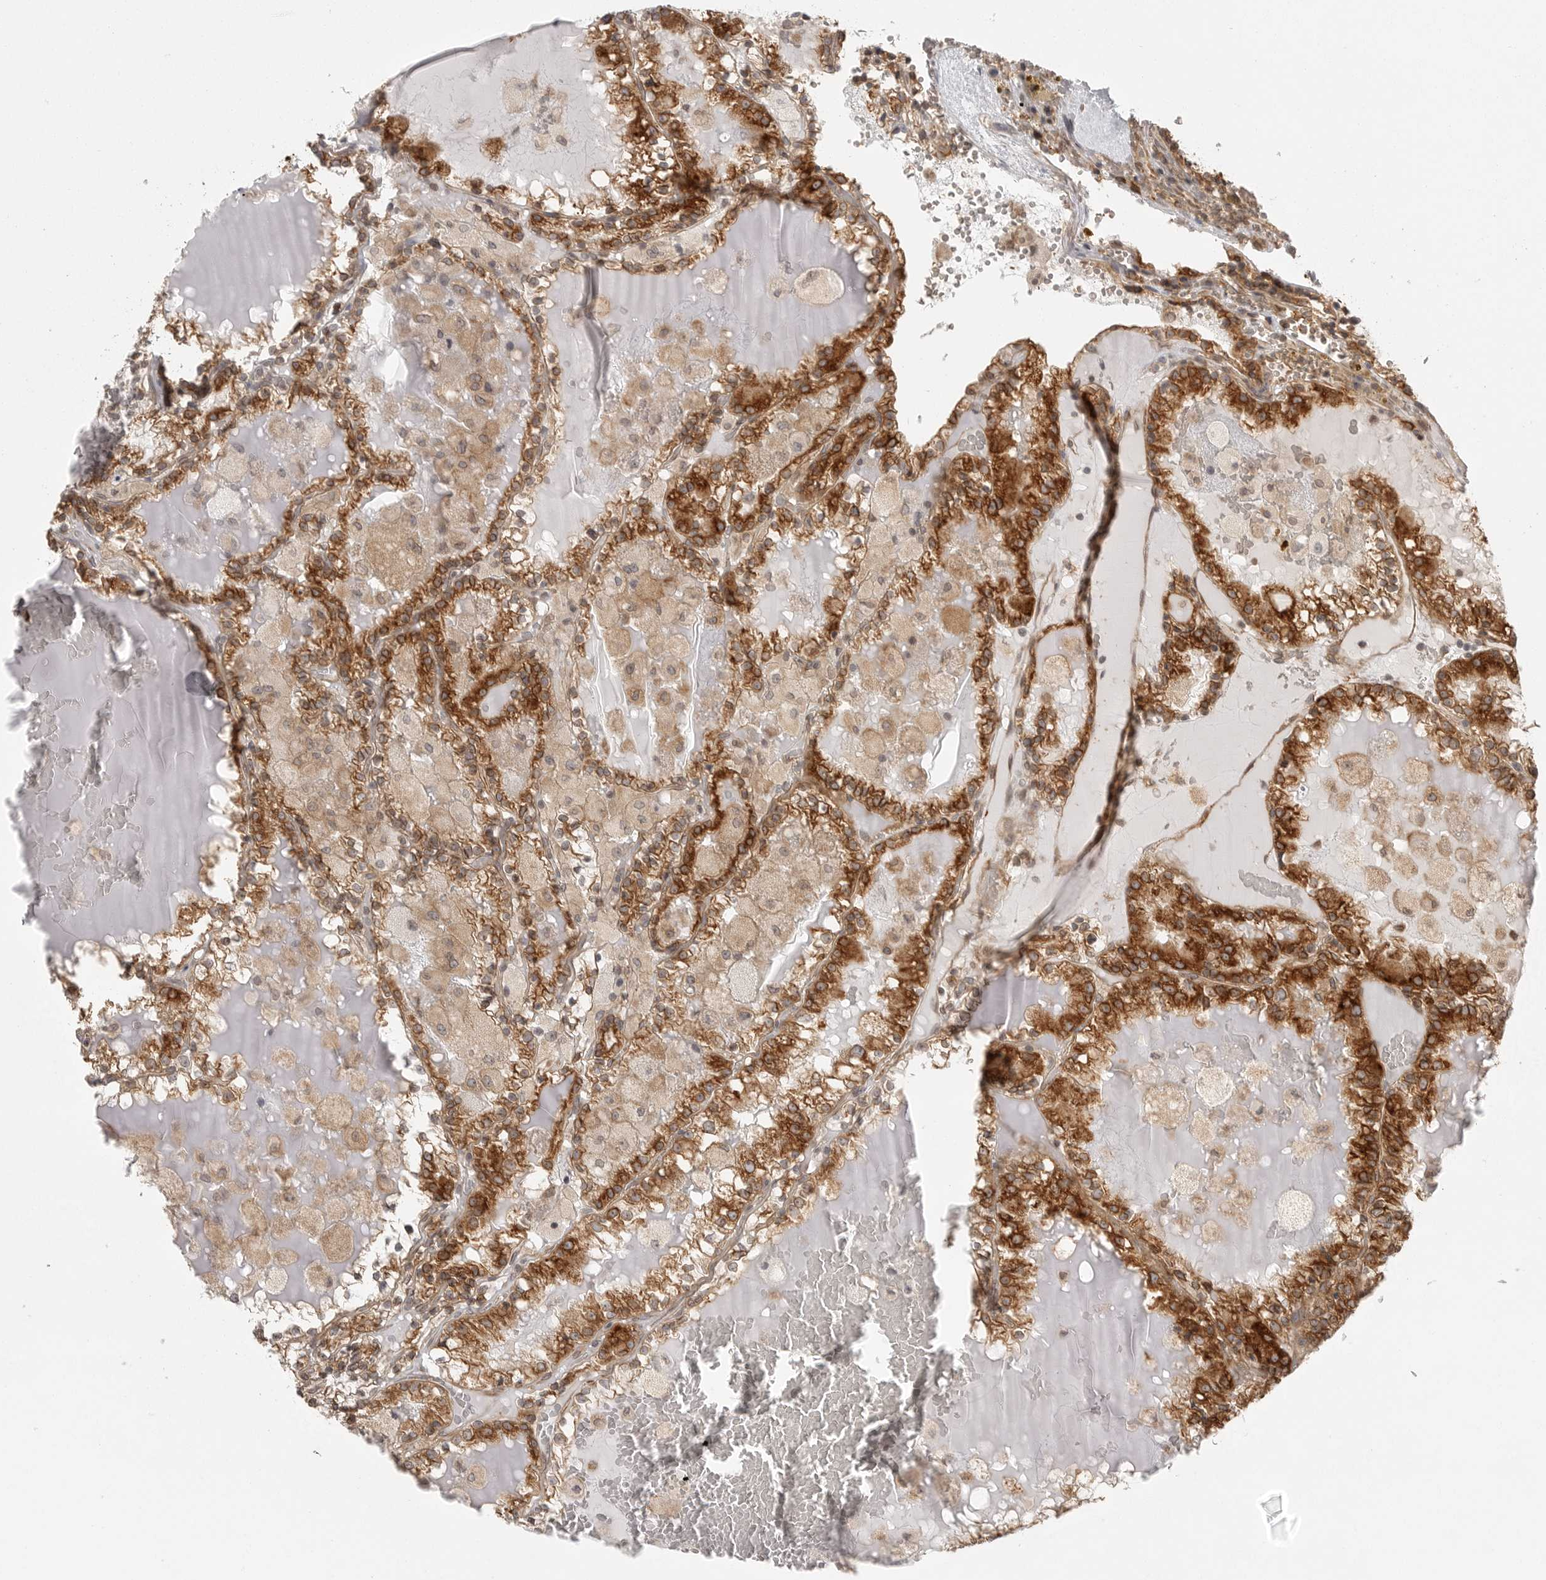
{"staining": {"intensity": "strong", "quantity": ">75%", "location": "cytoplasmic/membranous"}, "tissue": "renal cancer", "cell_type": "Tumor cells", "image_type": "cancer", "snomed": [{"axis": "morphology", "description": "Adenocarcinoma, NOS"}, {"axis": "topography", "description": "Kidney"}], "caption": "High-magnification brightfield microscopy of renal cancer stained with DAB (3,3'-diaminobenzidine) (brown) and counterstained with hematoxylin (blue). tumor cells exhibit strong cytoplasmic/membranous expression is identified in about>75% of cells. (DAB IHC with brightfield microscopy, high magnification).", "gene": "CERS2", "patient": {"sex": "female", "age": 56}}